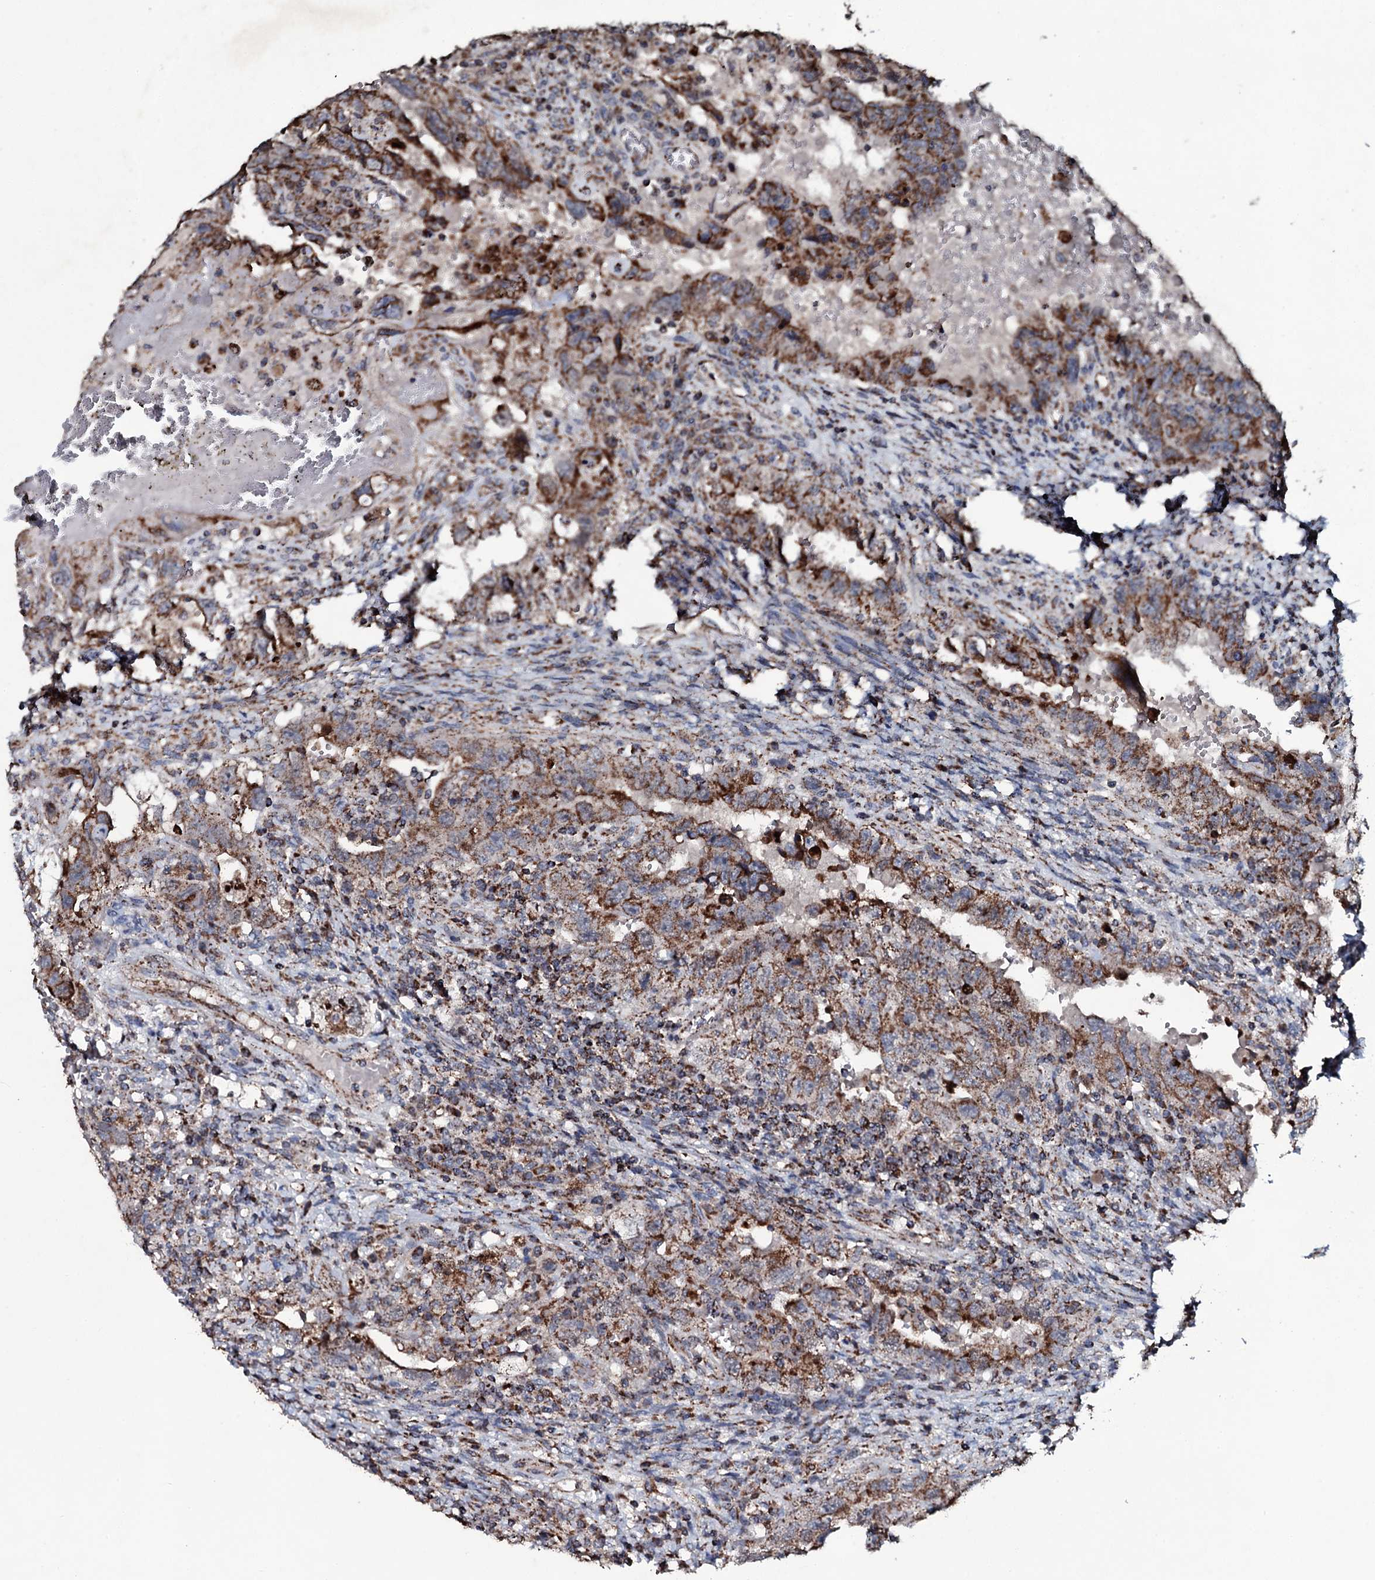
{"staining": {"intensity": "moderate", "quantity": ">75%", "location": "cytoplasmic/membranous"}, "tissue": "testis cancer", "cell_type": "Tumor cells", "image_type": "cancer", "snomed": [{"axis": "morphology", "description": "Carcinoma, Embryonal, NOS"}, {"axis": "topography", "description": "Testis"}], "caption": "Immunohistochemistry (IHC) of testis embryonal carcinoma displays medium levels of moderate cytoplasmic/membranous positivity in about >75% of tumor cells. (brown staining indicates protein expression, while blue staining denotes nuclei).", "gene": "DYNC2I2", "patient": {"sex": "male", "age": 26}}